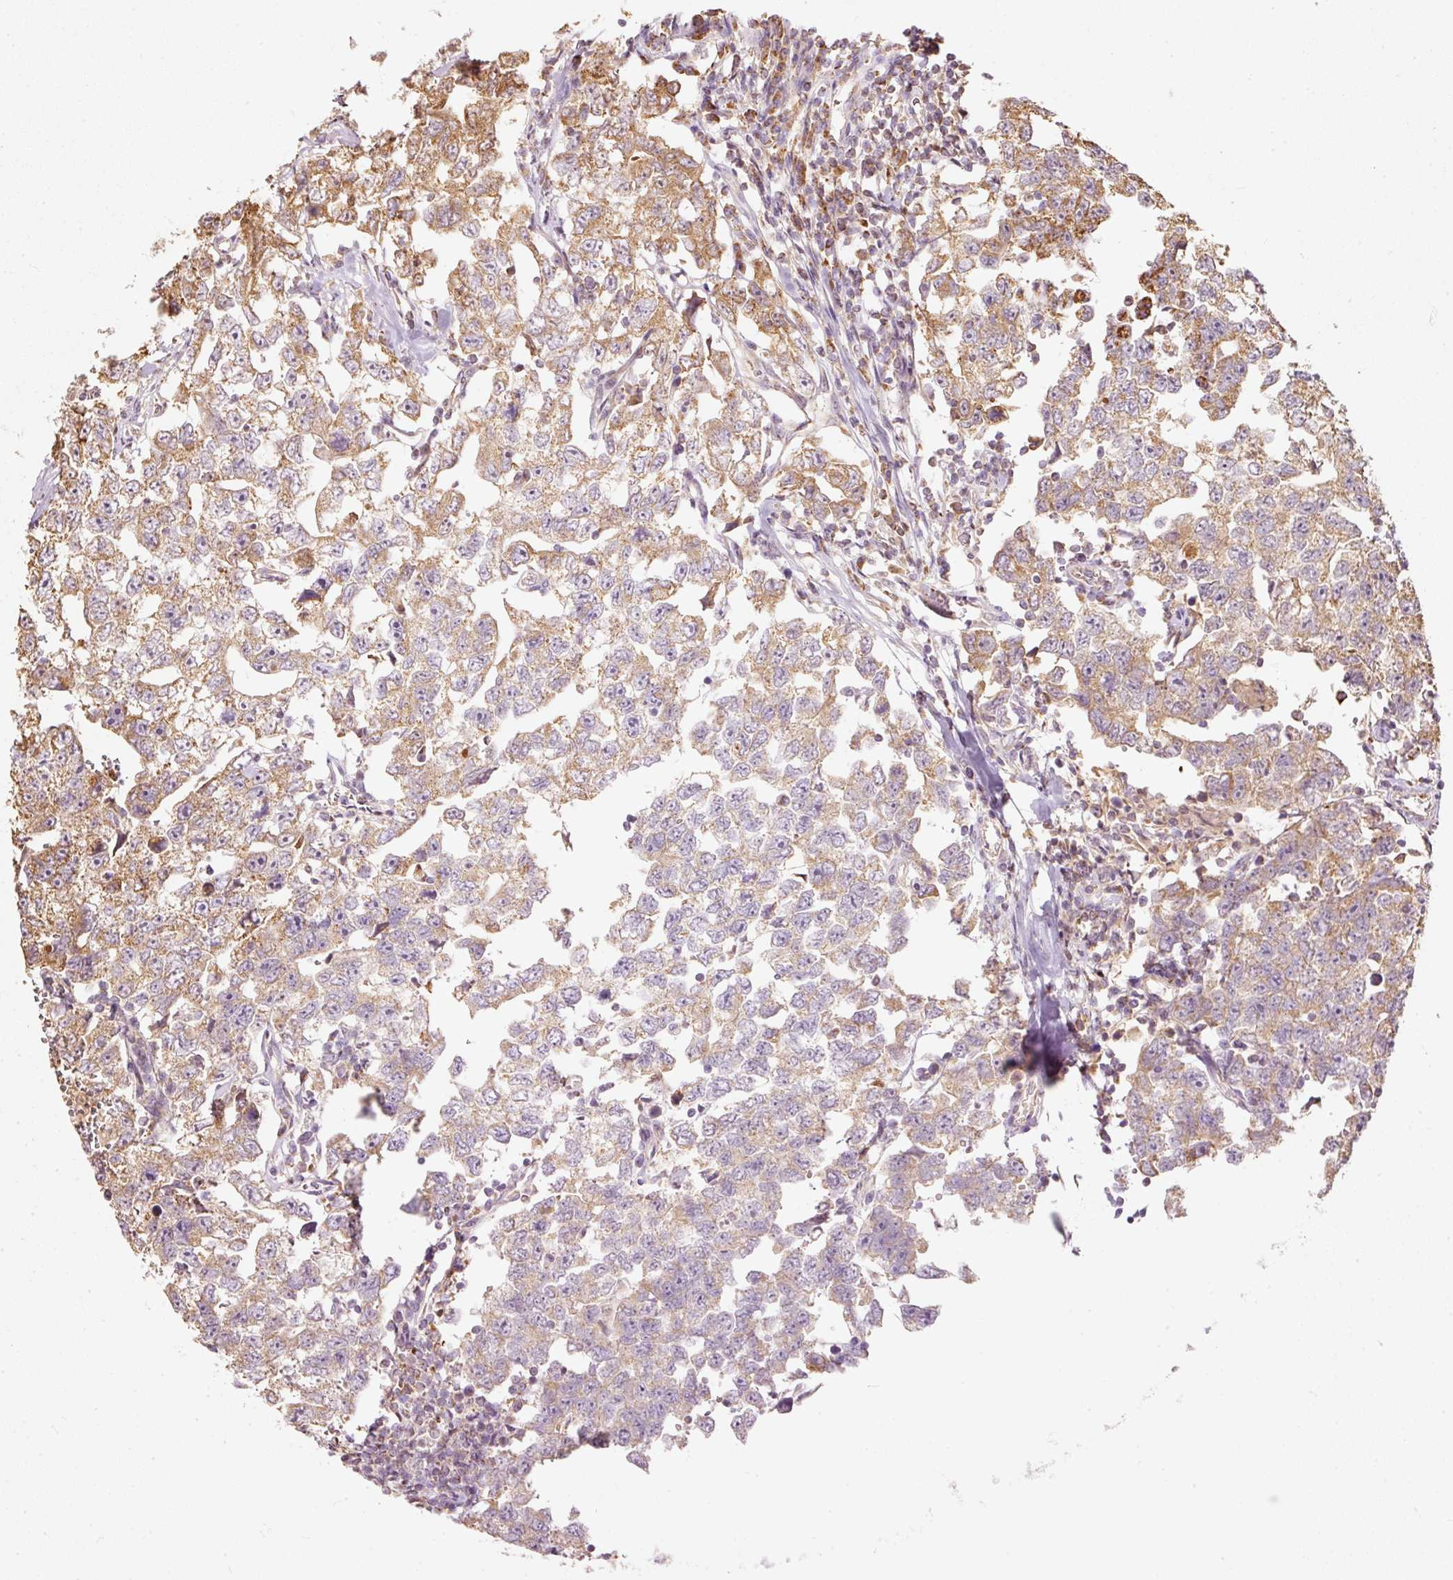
{"staining": {"intensity": "moderate", "quantity": "25%-75%", "location": "cytoplasmic/membranous"}, "tissue": "testis cancer", "cell_type": "Tumor cells", "image_type": "cancer", "snomed": [{"axis": "morphology", "description": "Carcinoma, Embryonal, NOS"}, {"axis": "topography", "description": "Testis"}], "caption": "Embryonal carcinoma (testis) tissue reveals moderate cytoplasmic/membranous positivity in approximately 25%-75% of tumor cells The staining was performed using DAB (3,3'-diaminobenzidine), with brown indicating positive protein expression. Nuclei are stained blue with hematoxylin.", "gene": "PSENEN", "patient": {"sex": "male", "age": 22}}